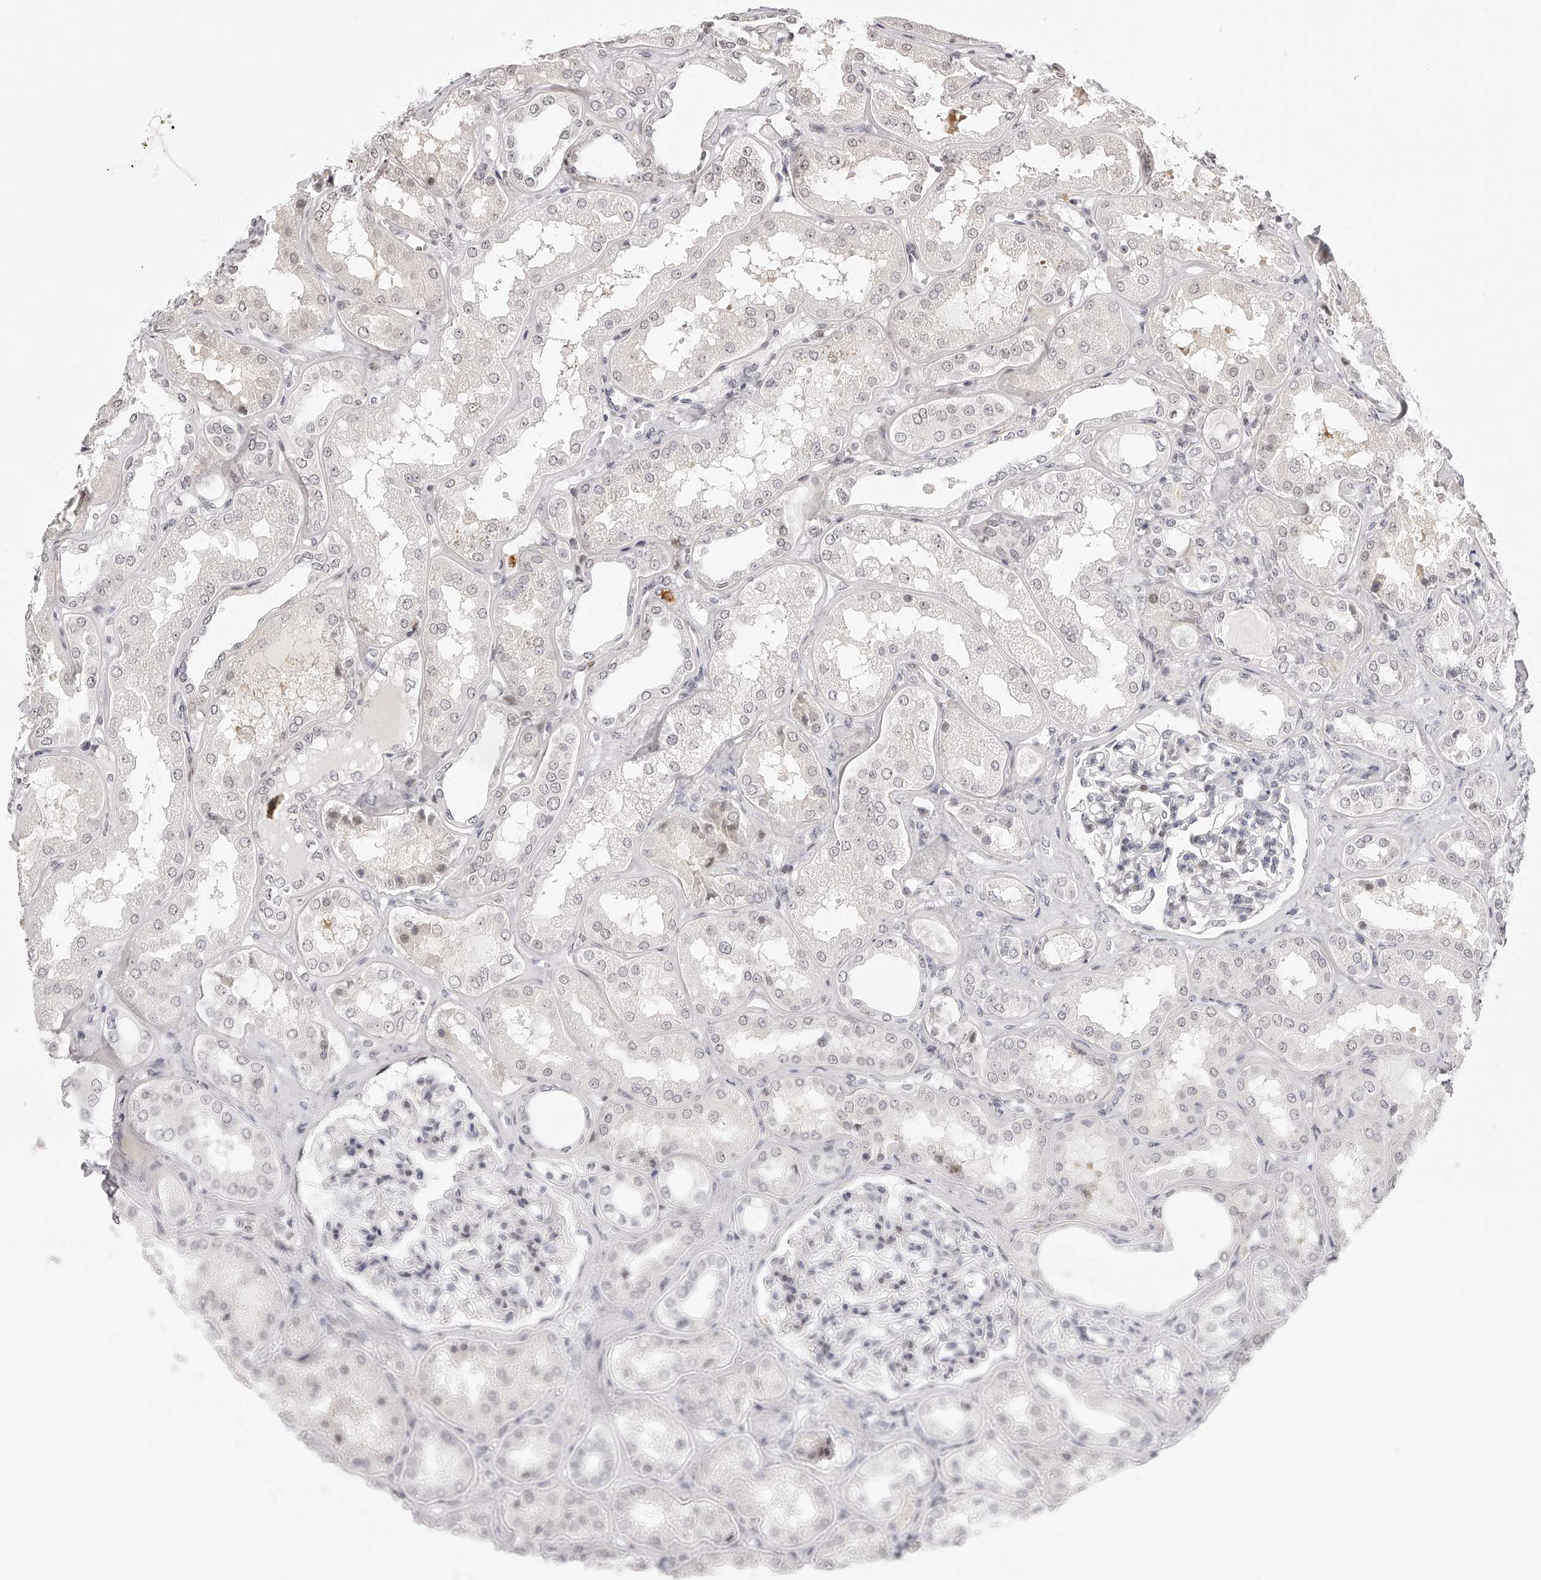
{"staining": {"intensity": "negative", "quantity": "none", "location": "none"}, "tissue": "kidney", "cell_type": "Cells in glomeruli", "image_type": "normal", "snomed": [{"axis": "morphology", "description": "Normal tissue, NOS"}, {"axis": "topography", "description": "Kidney"}], "caption": "Photomicrograph shows no protein expression in cells in glomeruli of normal kidney.", "gene": "PLEKHG1", "patient": {"sex": "female", "age": 56}}